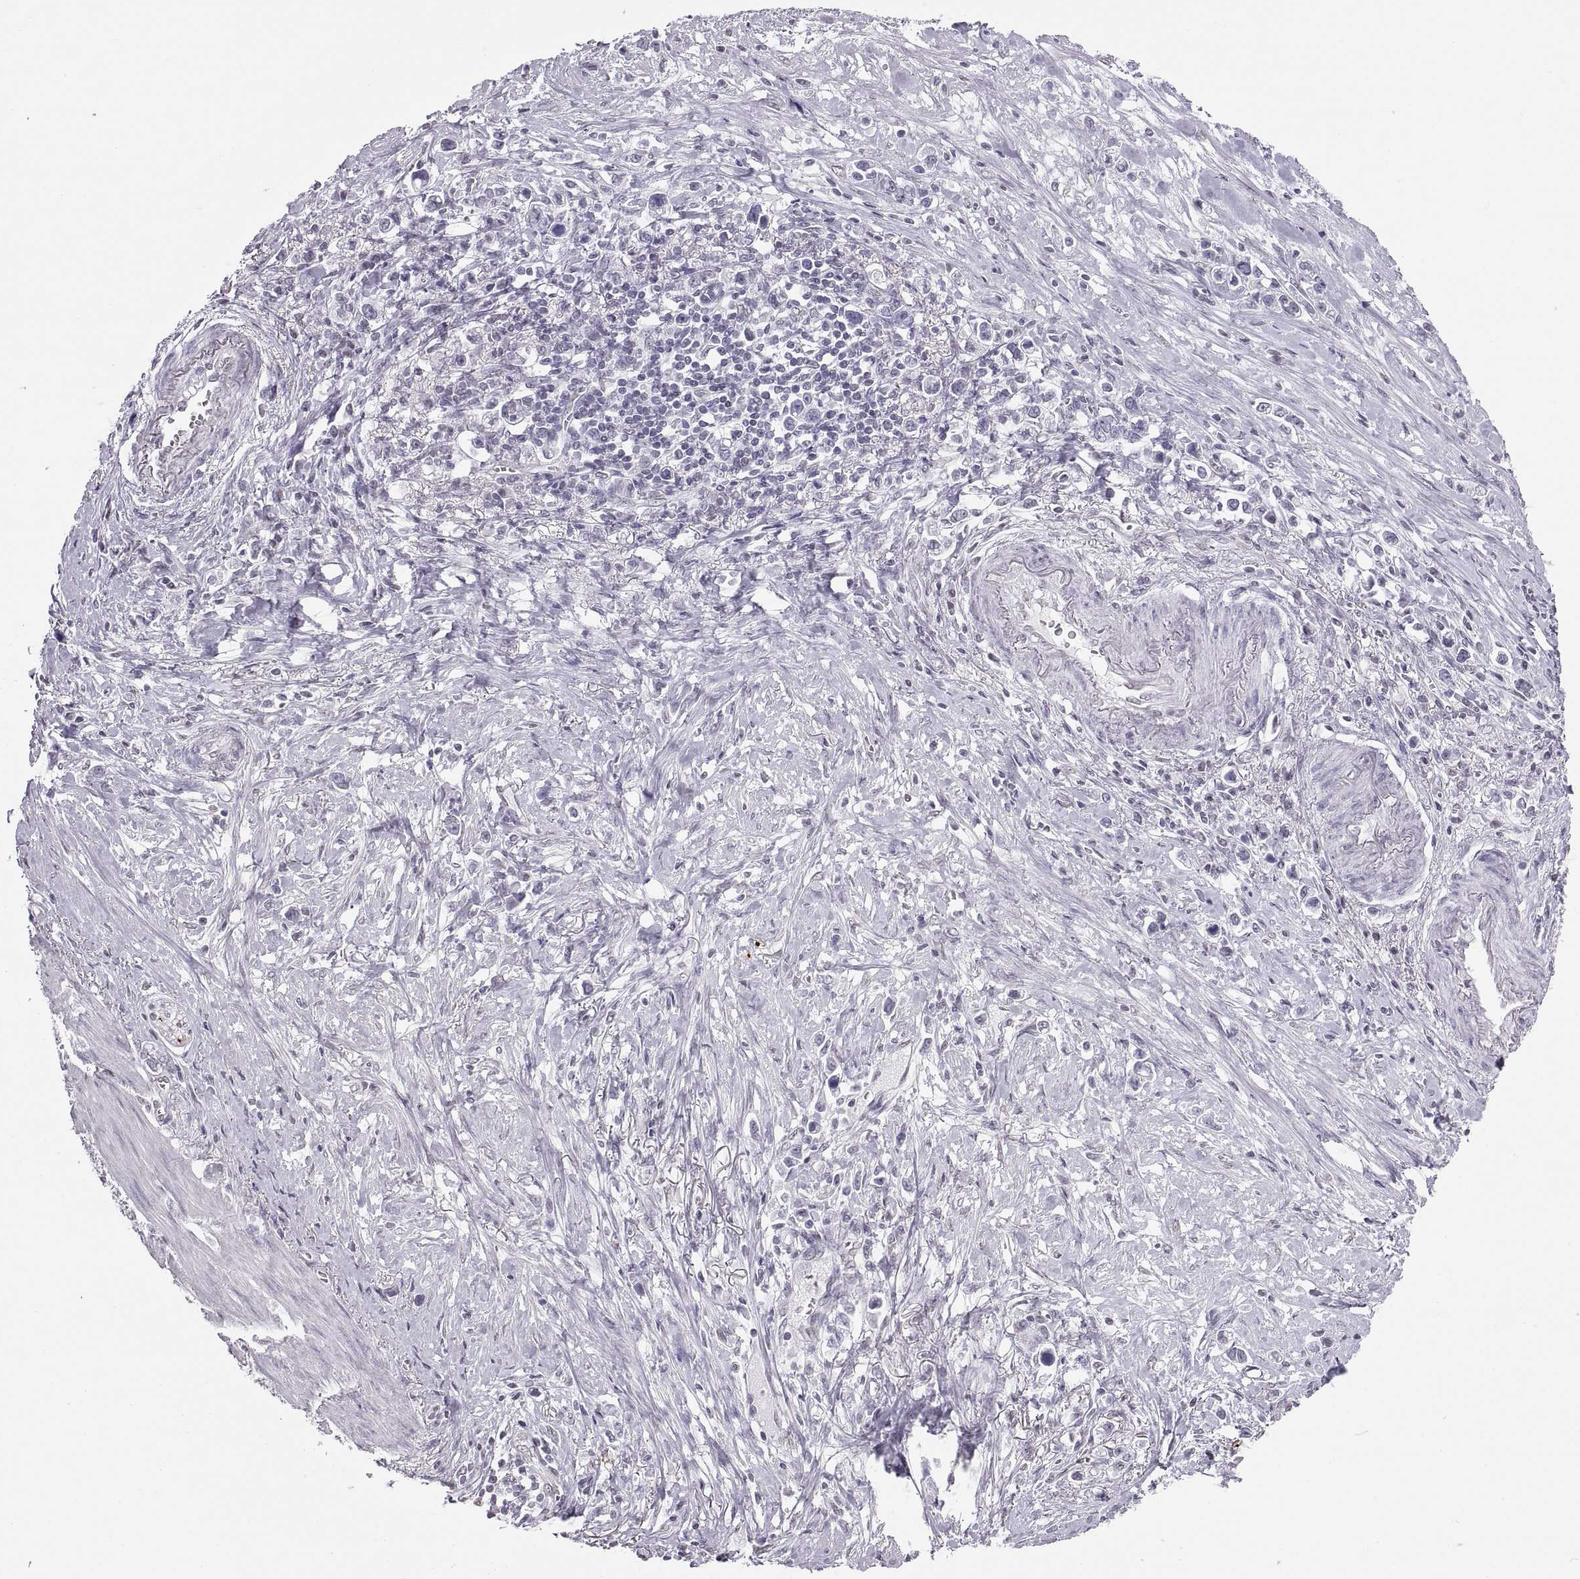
{"staining": {"intensity": "negative", "quantity": "none", "location": "none"}, "tissue": "stomach cancer", "cell_type": "Tumor cells", "image_type": "cancer", "snomed": [{"axis": "morphology", "description": "Adenocarcinoma, NOS"}, {"axis": "topography", "description": "Stomach"}], "caption": "Stomach cancer (adenocarcinoma) was stained to show a protein in brown. There is no significant positivity in tumor cells.", "gene": "CARTPT", "patient": {"sex": "male", "age": 63}}